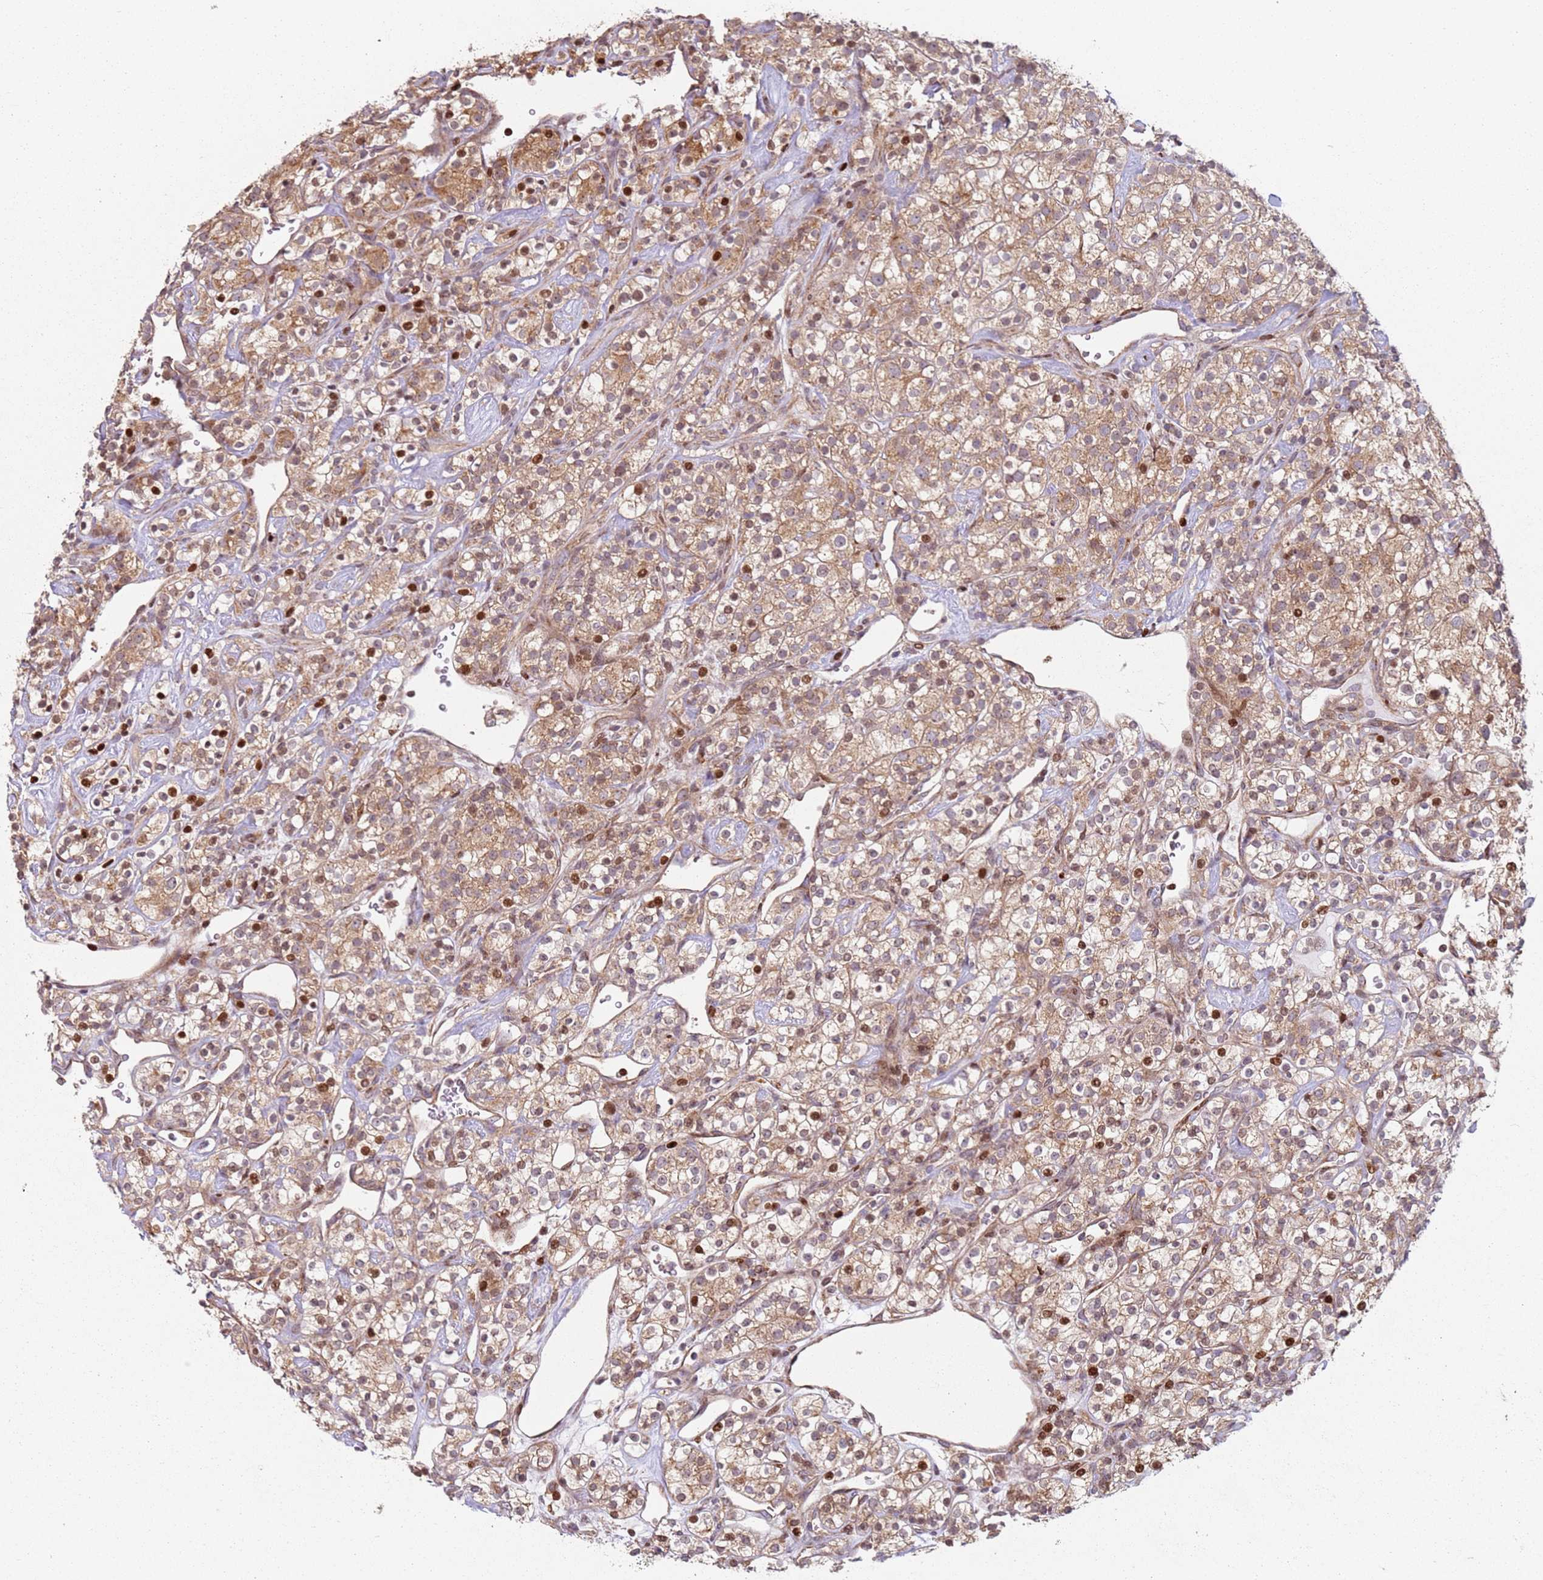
{"staining": {"intensity": "moderate", "quantity": ">75%", "location": "cytoplasmic/membranous,nuclear"}, "tissue": "renal cancer", "cell_type": "Tumor cells", "image_type": "cancer", "snomed": [{"axis": "morphology", "description": "Adenocarcinoma, NOS"}, {"axis": "topography", "description": "Kidney"}], "caption": "A medium amount of moderate cytoplasmic/membranous and nuclear expression is present in approximately >75% of tumor cells in renal adenocarcinoma tissue.", "gene": "HNRNPLL", "patient": {"sex": "male", "age": 77}}